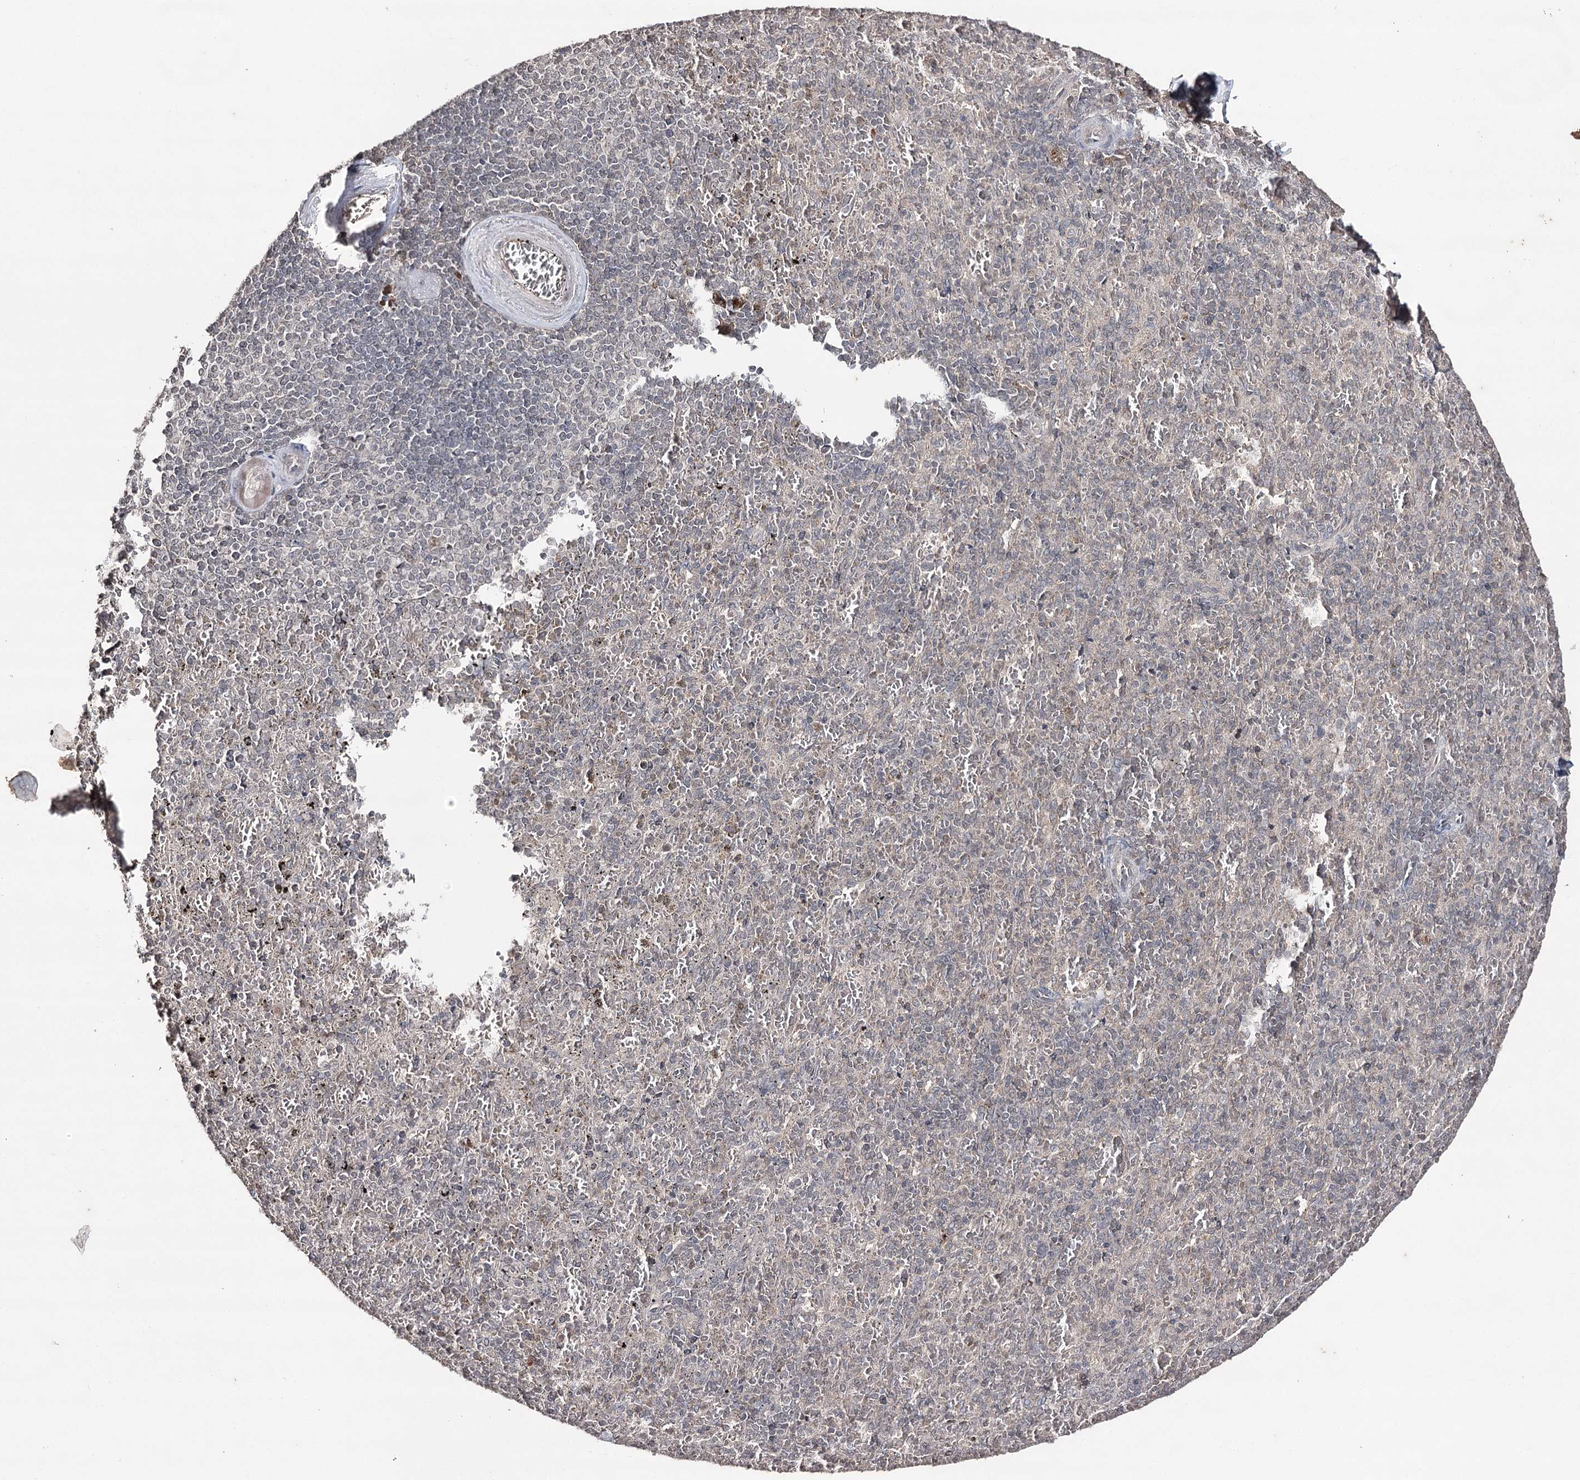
{"staining": {"intensity": "negative", "quantity": "none", "location": "none"}, "tissue": "spleen", "cell_type": "Cells in red pulp", "image_type": "normal", "snomed": [{"axis": "morphology", "description": "Normal tissue, NOS"}, {"axis": "topography", "description": "Spleen"}], "caption": "IHC micrograph of unremarkable spleen: human spleen stained with DAB (3,3'-diaminobenzidine) displays no significant protein staining in cells in red pulp. (Brightfield microscopy of DAB immunohistochemistry at high magnification).", "gene": "SYNGR3", "patient": {"sex": "male", "age": 82}}